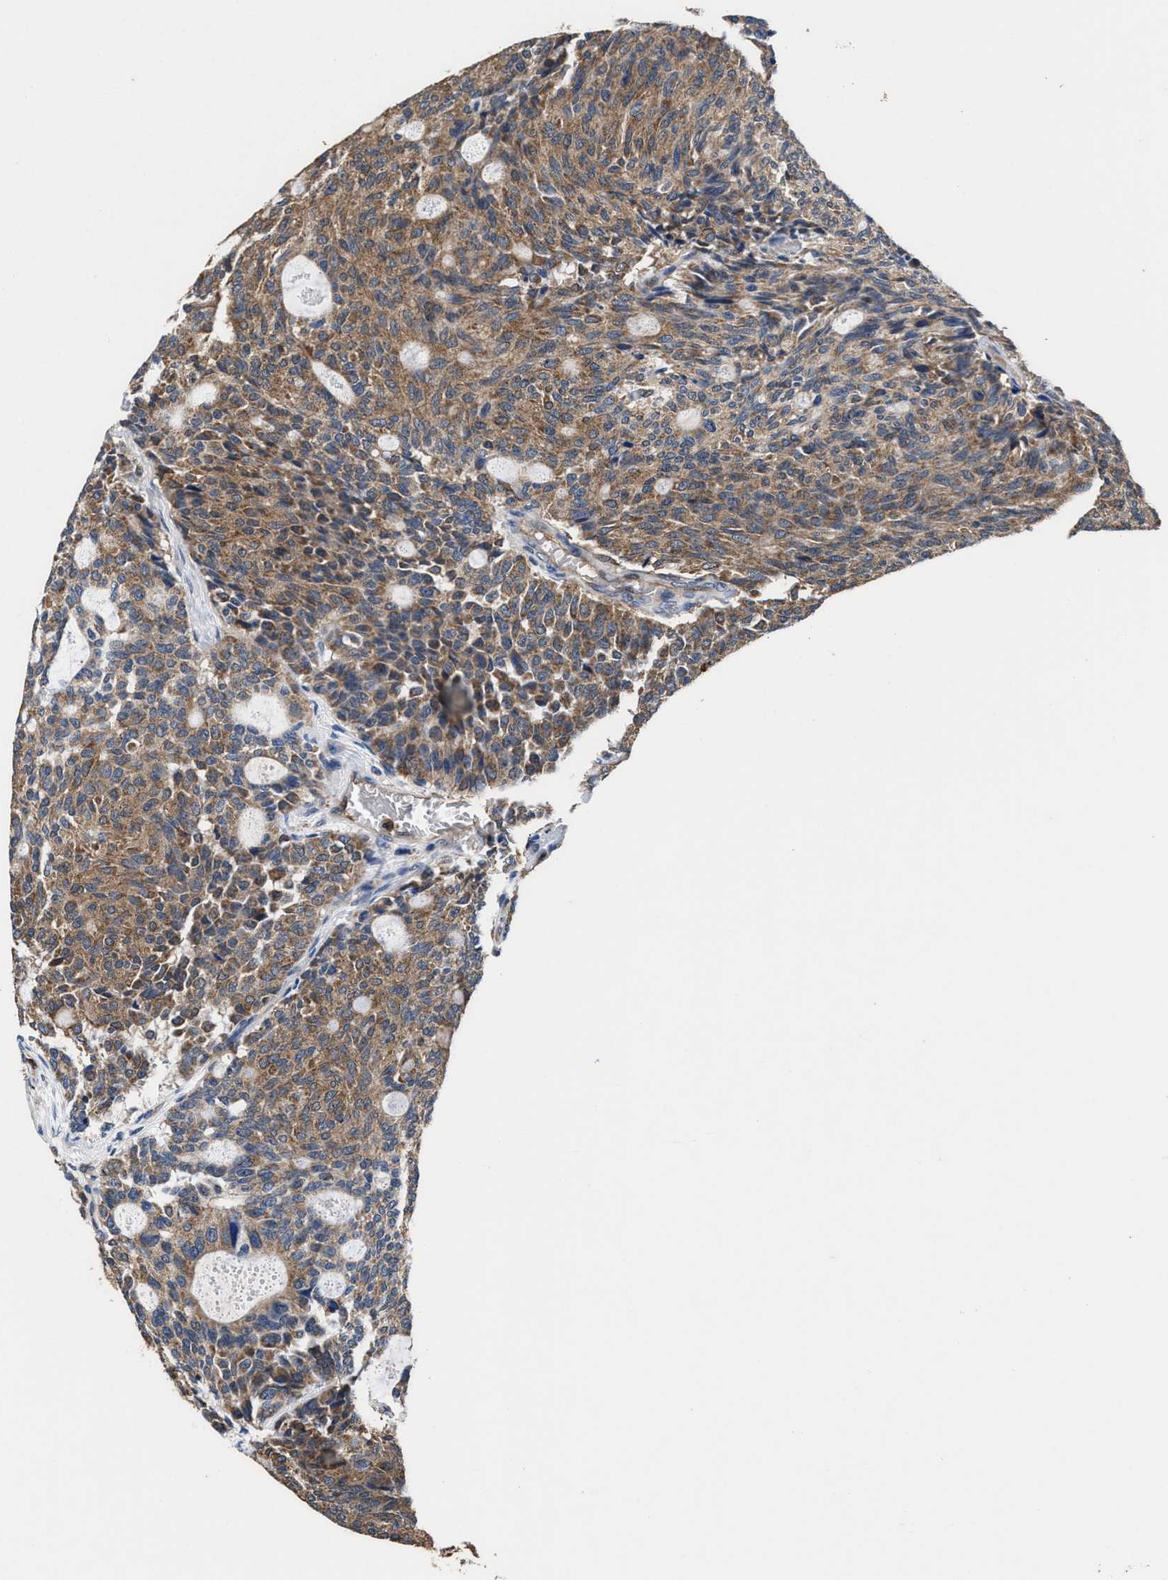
{"staining": {"intensity": "moderate", "quantity": ">75%", "location": "cytoplasmic/membranous"}, "tissue": "carcinoid", "cell_type": "Tumor cells", "image_type": "cancer", "snomed": [{"axis": "morphology", "description": "Carcinoid, malignant, NOS"}, {"axis": "topography", "description": "Pancreas"}], "caption": "Human malignant carcinoid stained for a protein (brown) shows moderate cytoplasmic/membranous positive positivity in about >75% of tumor cells.", "gene": "ACLY", "patient": {"sex": "female", "age": 54}}